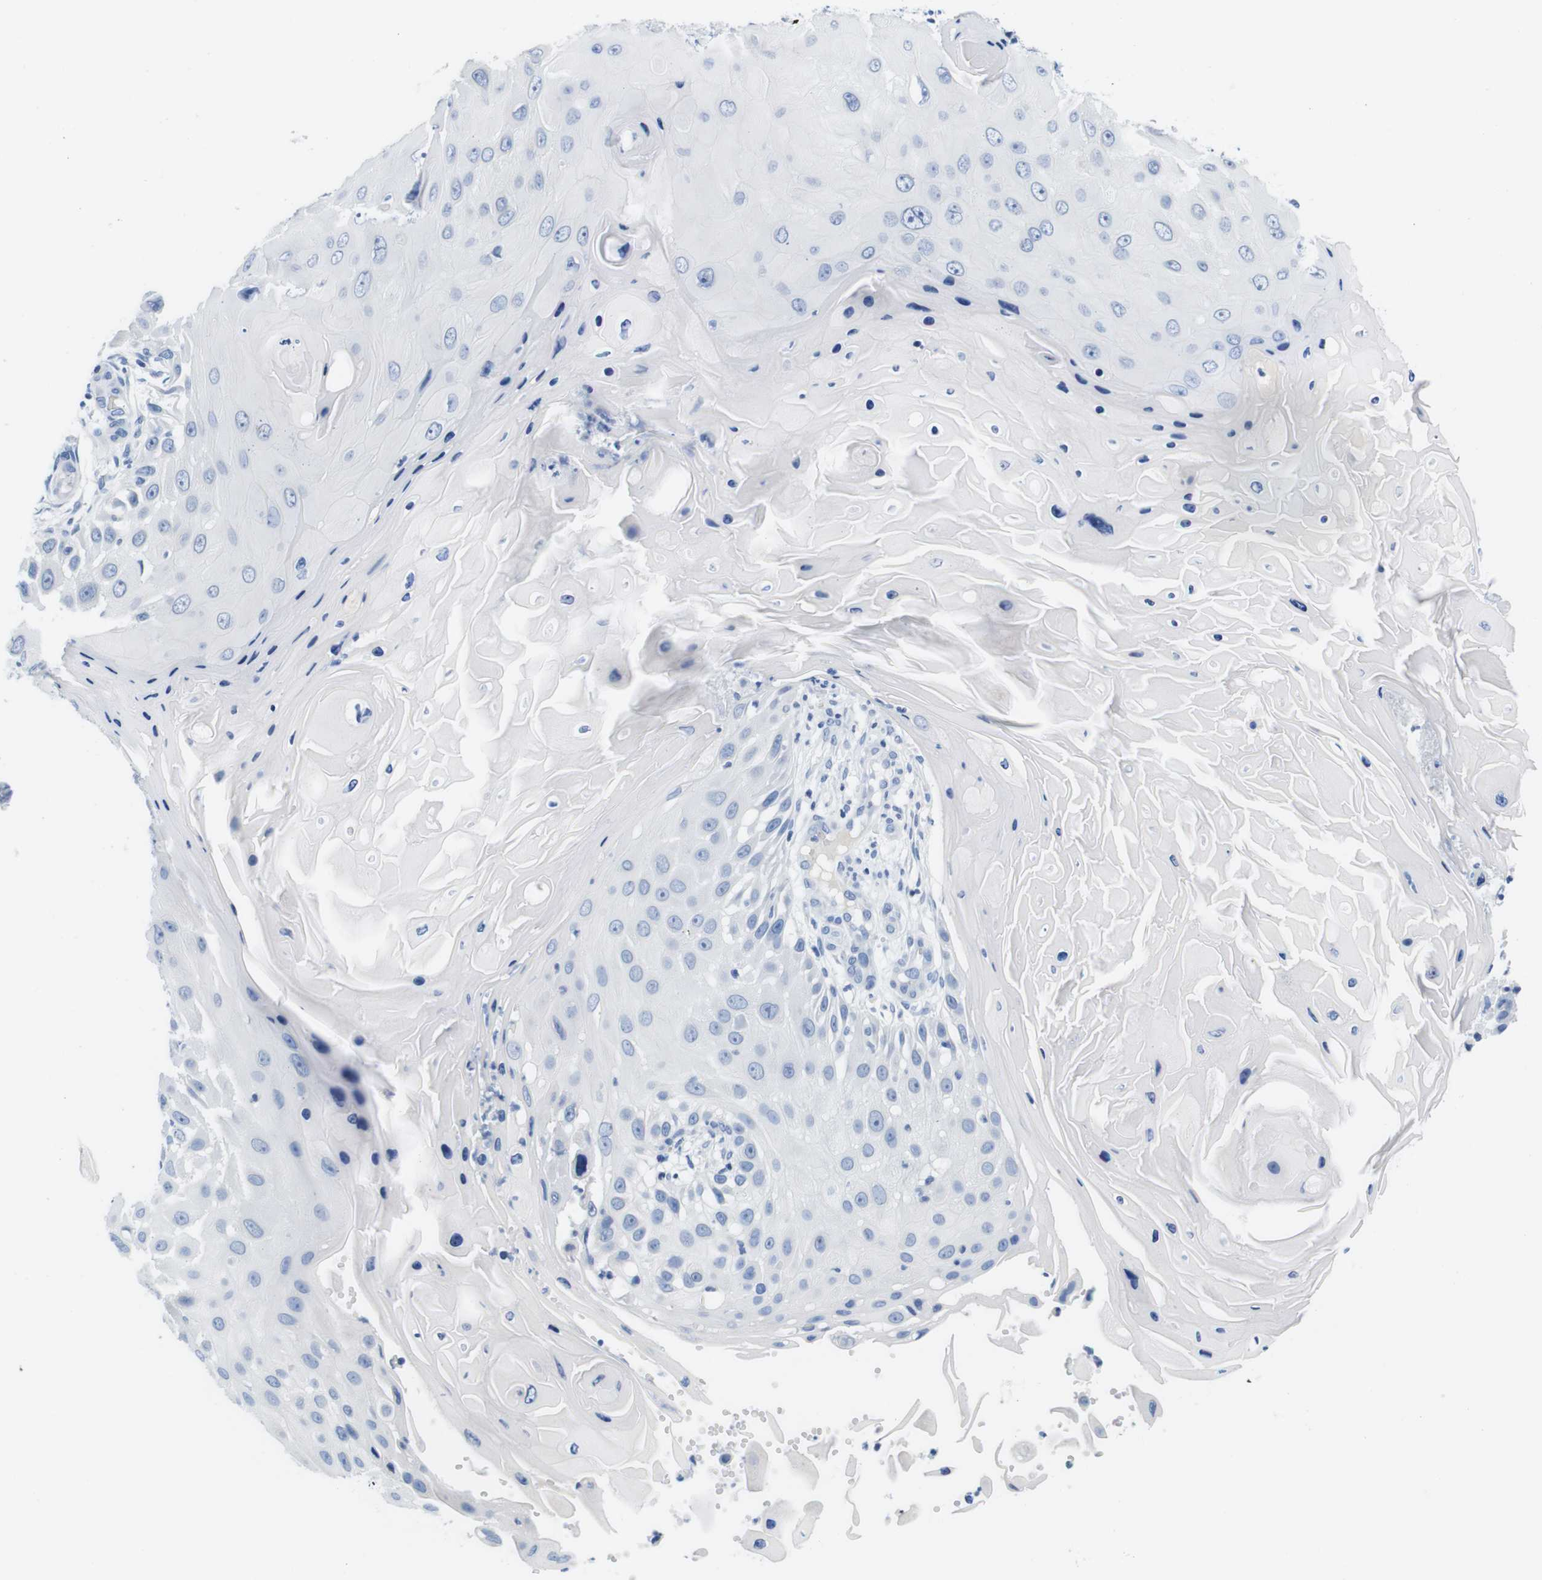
{"staining": {"intensity": "negative", "quantity": "none", "location": "none"}, "tissue": "skin cancer", "cell_type": "Tumor cells", "image_type": "cancer", "snomed": [{"axis": "morphology", "description": "Squamous cell carcinoma, NOS"}, {"axis": "topography", "description": "Skin"}], "caption": "This is an immunohistochemistry photomicrograph of skin squamous cell carcinoma. There is no staining in tumor cells.", "gene": "MAP6", "patient": {"sex": "female", "age": 44}}